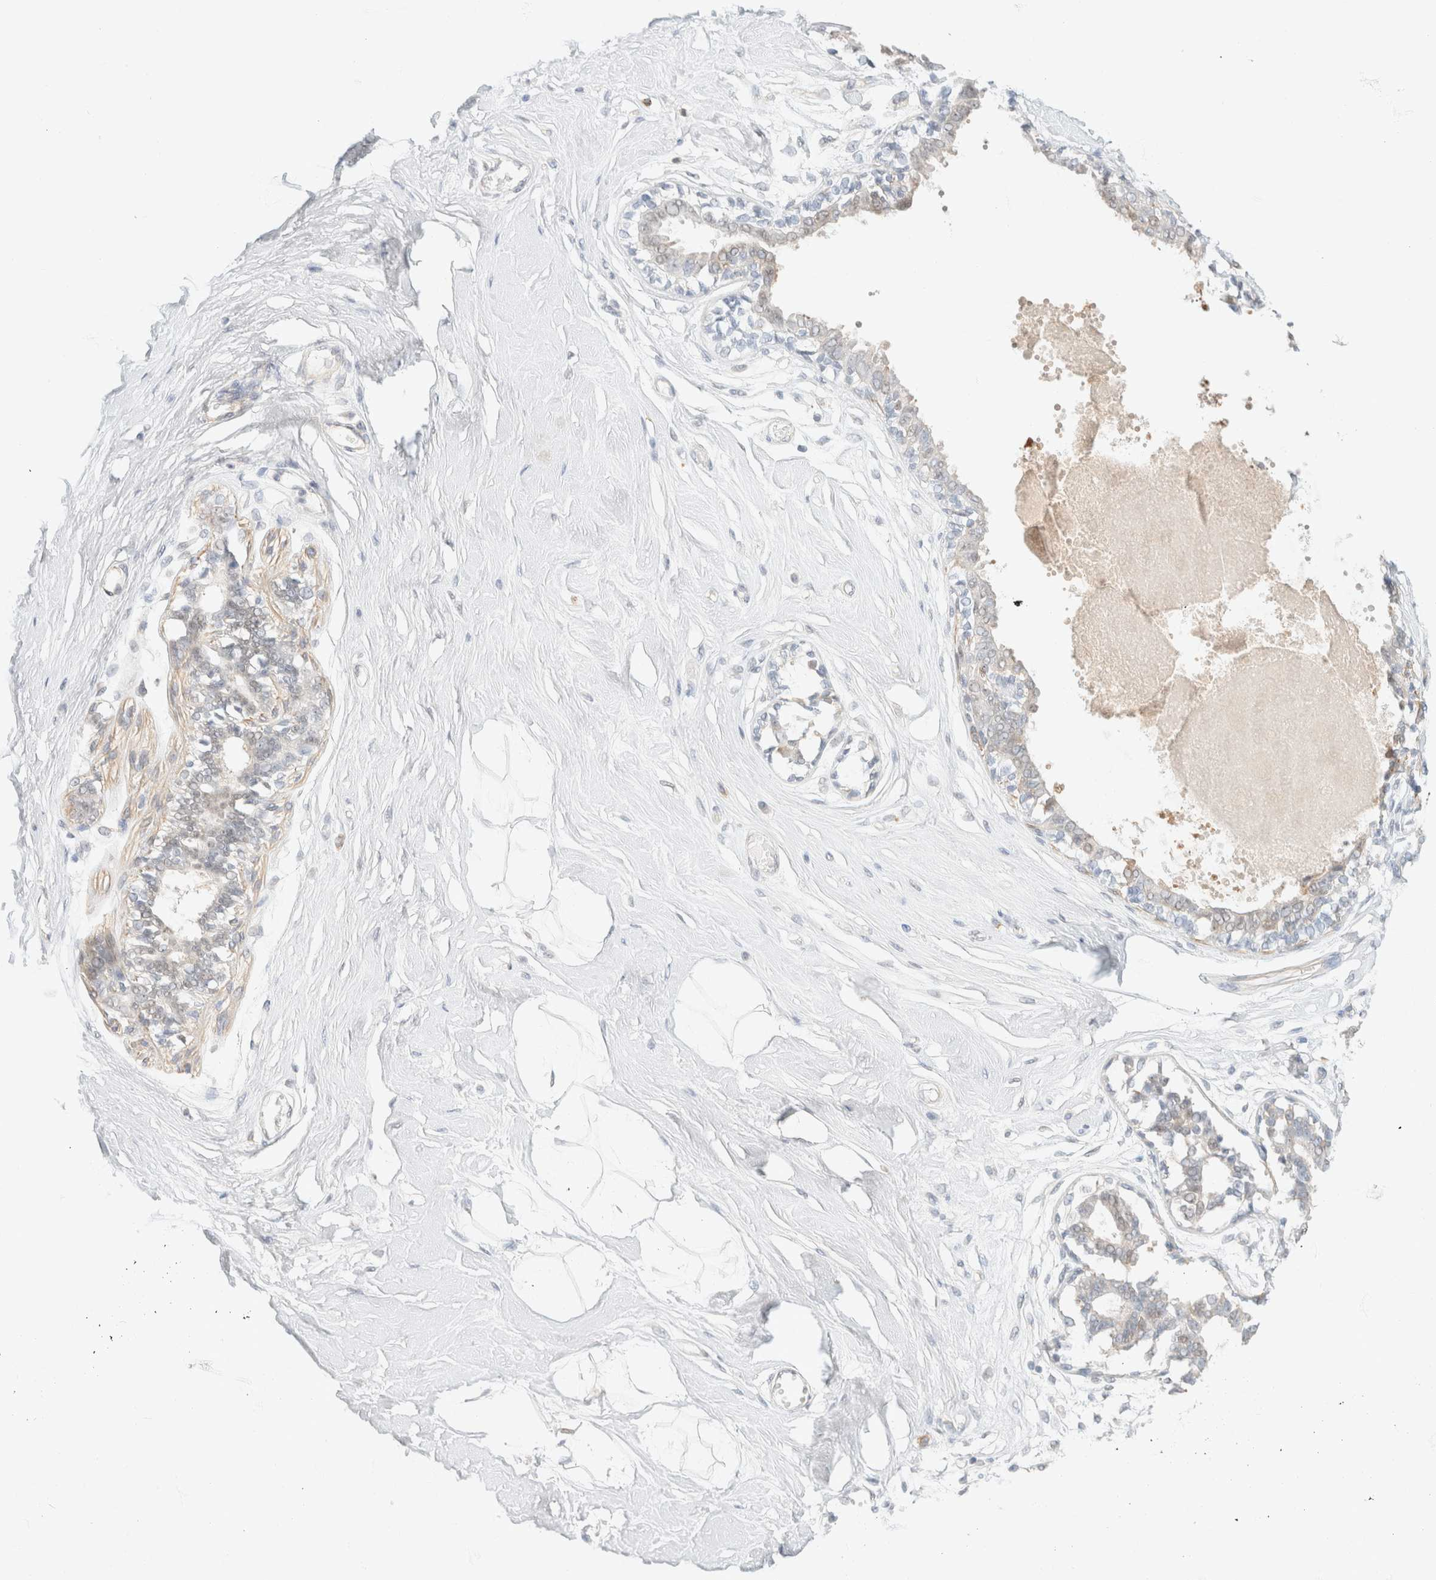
{"staining": {"intensity": "weak", "quantity": ">75%", "location": "cytoplasmic/membranous"}, "tissue": "breast", "cell_type": "Adipocytes", "image_type": "normal", "snomed": [{"axis": "morphology", "description": "Normal tissue, NOS"}, {"axis": "topography", "description": "Breast"}], "caption": "Protein staining reveals weak cytoplasmic/membranous staining in approximately >75% of adipocytes in unremarkable breast. (brown staining indicates protein expression, while blue staining denotes nuclei).", "gene": "GPI", "patient": {"sex": "female", "age": 45}}